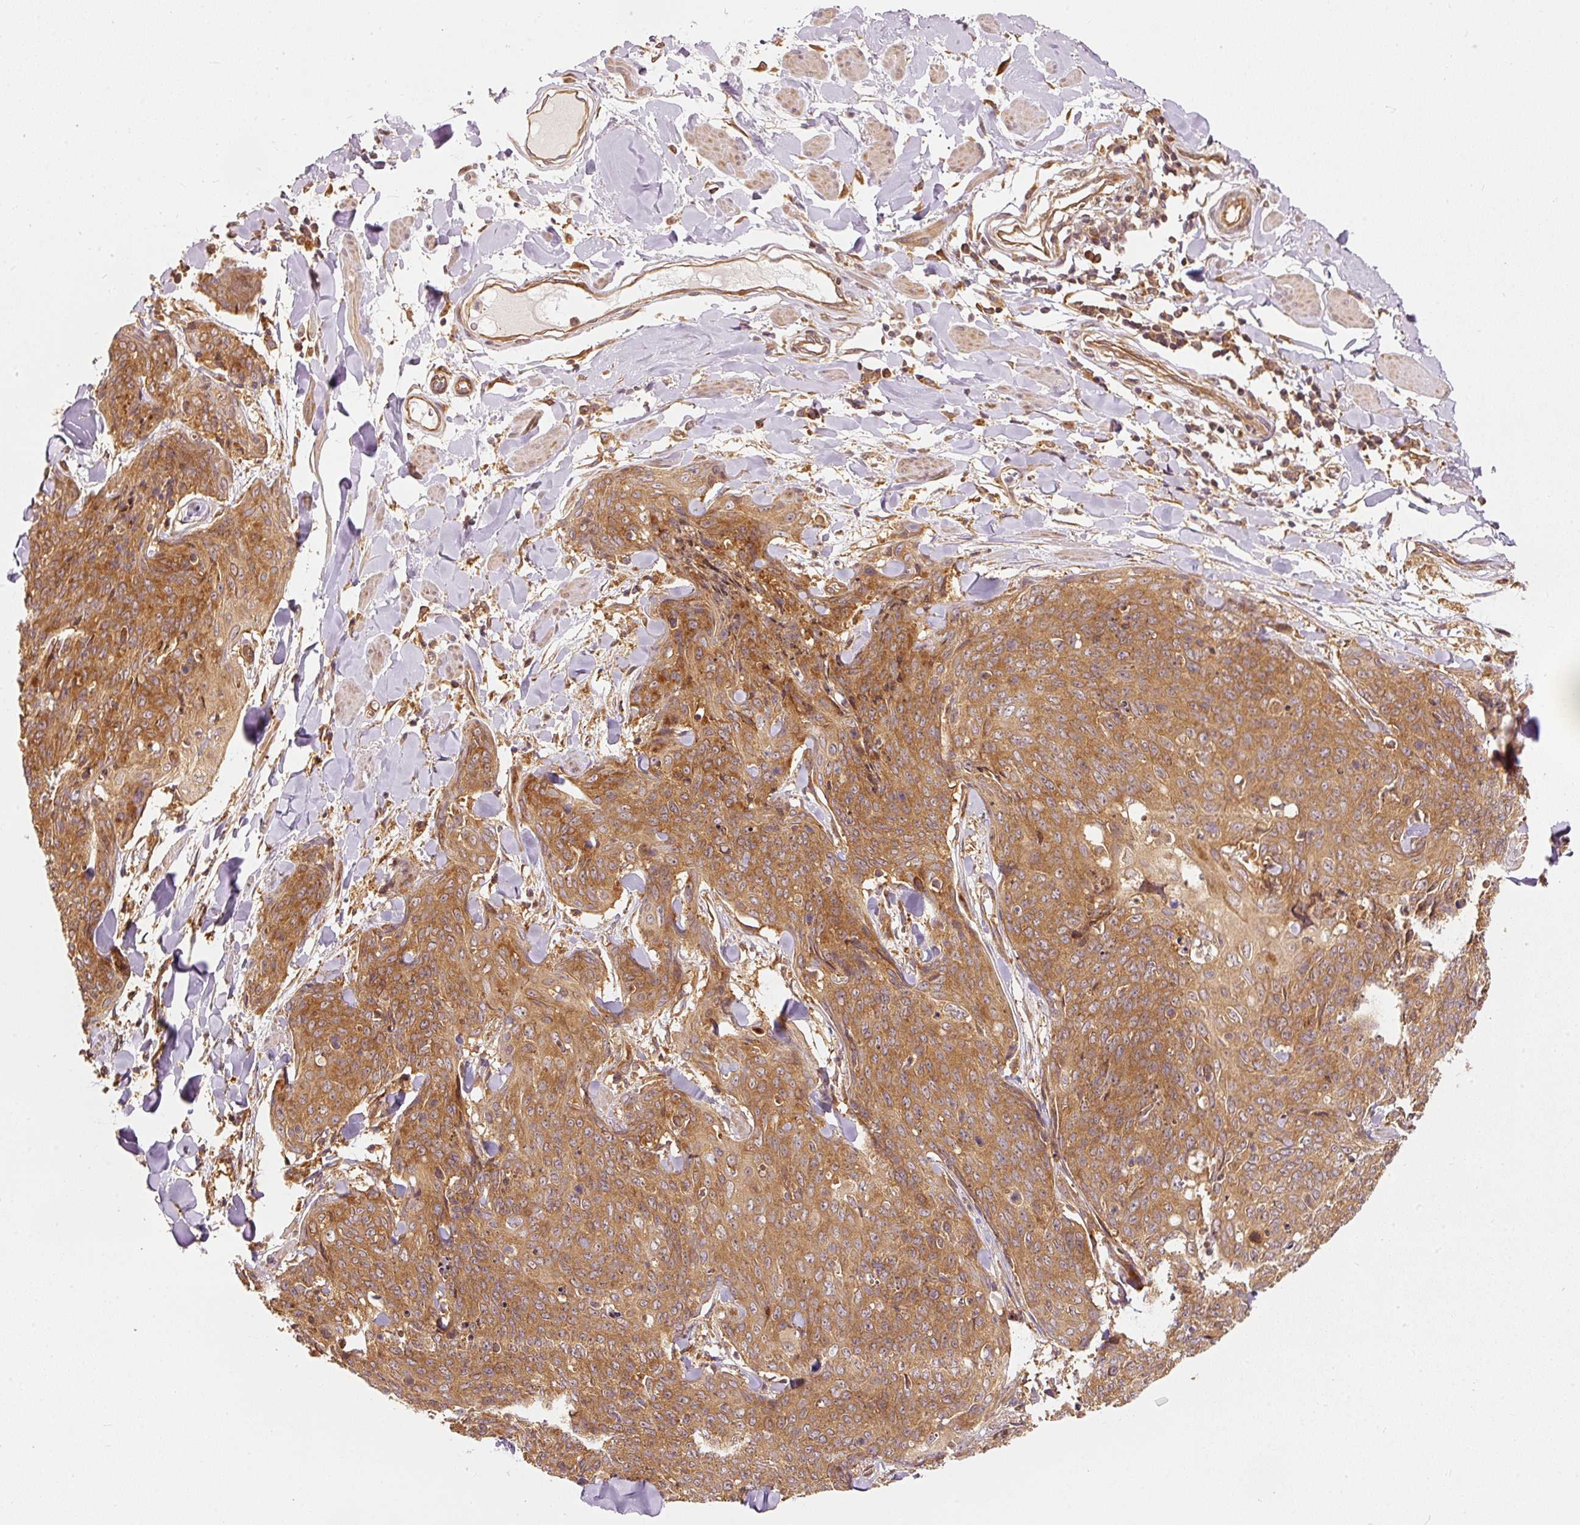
{"staining": {"intensity": "moderate", "quantity": ">75%", "location": "cytoplasmic/membranous"}, "tissue": "skin cancer", "cell_type": "Tumor cells", "image_type": "cancer", "snomed": [{"axis": "morphology", "description": "Squamous cell carcinoma, NOS"}, {"axis": "topography", "description": "Skin"}, {"axis": "topography", "description": "Vulva"}], "caption": "IHC photomicrograph of squamous cell carcinoma (skin) stained for a protein (brown), which exhibits medium levels of moderate cytoplasmic/membranous expression in about >75% of tumor cells.", "gene": "EIF3B", "patient": {"sex": "female", "age": 85}}